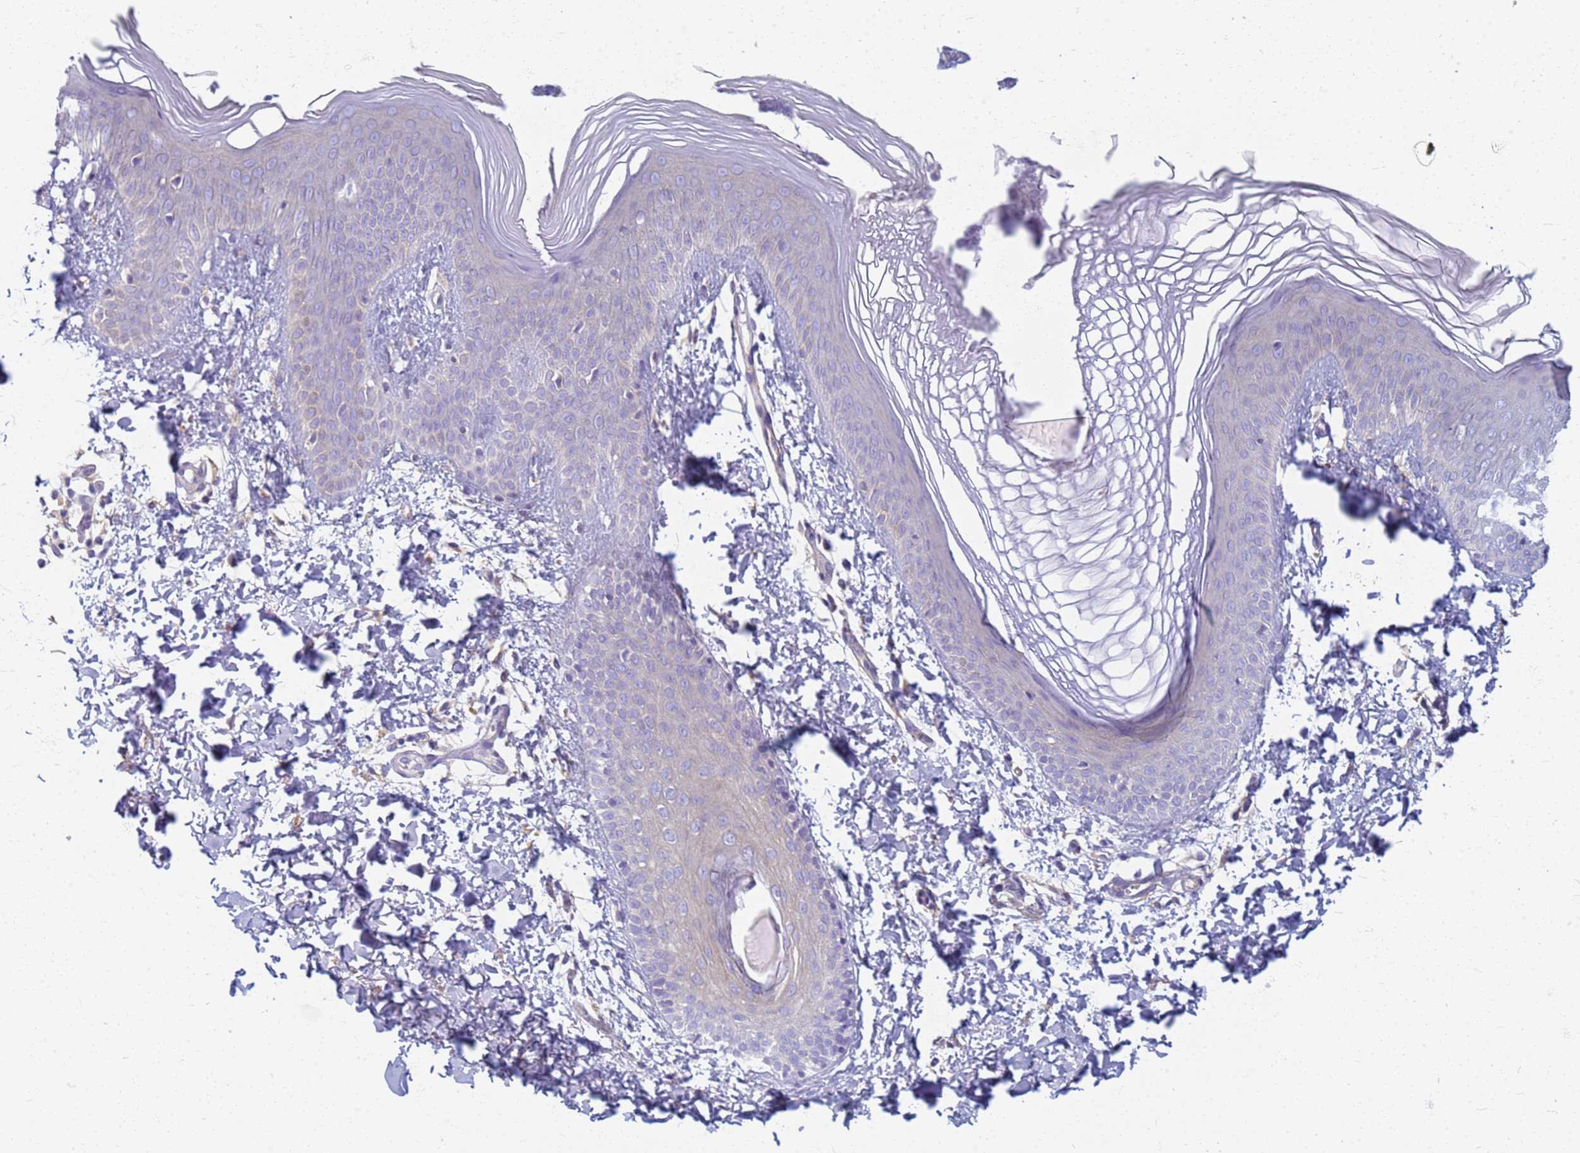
{"staining": {"intensity": "negative", "quantity": "none", "location": "none"}, "tissue": "skin", "cell_type": "Epidermal cells", "image_type": "normal", "snomed": [{"axis": "morphology", "description": "Normal tissue, NOS"}, {"axis": "morphology", "description": "Inflammation, NOS"}, {"axis": "topography", "description": "Soft tissue"}, {"axis": "topography", "description": "Anal"}], "caption": "Immunohistochemistry of unremarkable skin displays no staining in epidermal cells.", "gene": "EEA1", "patient": {"sex": "female", "age": 15}}